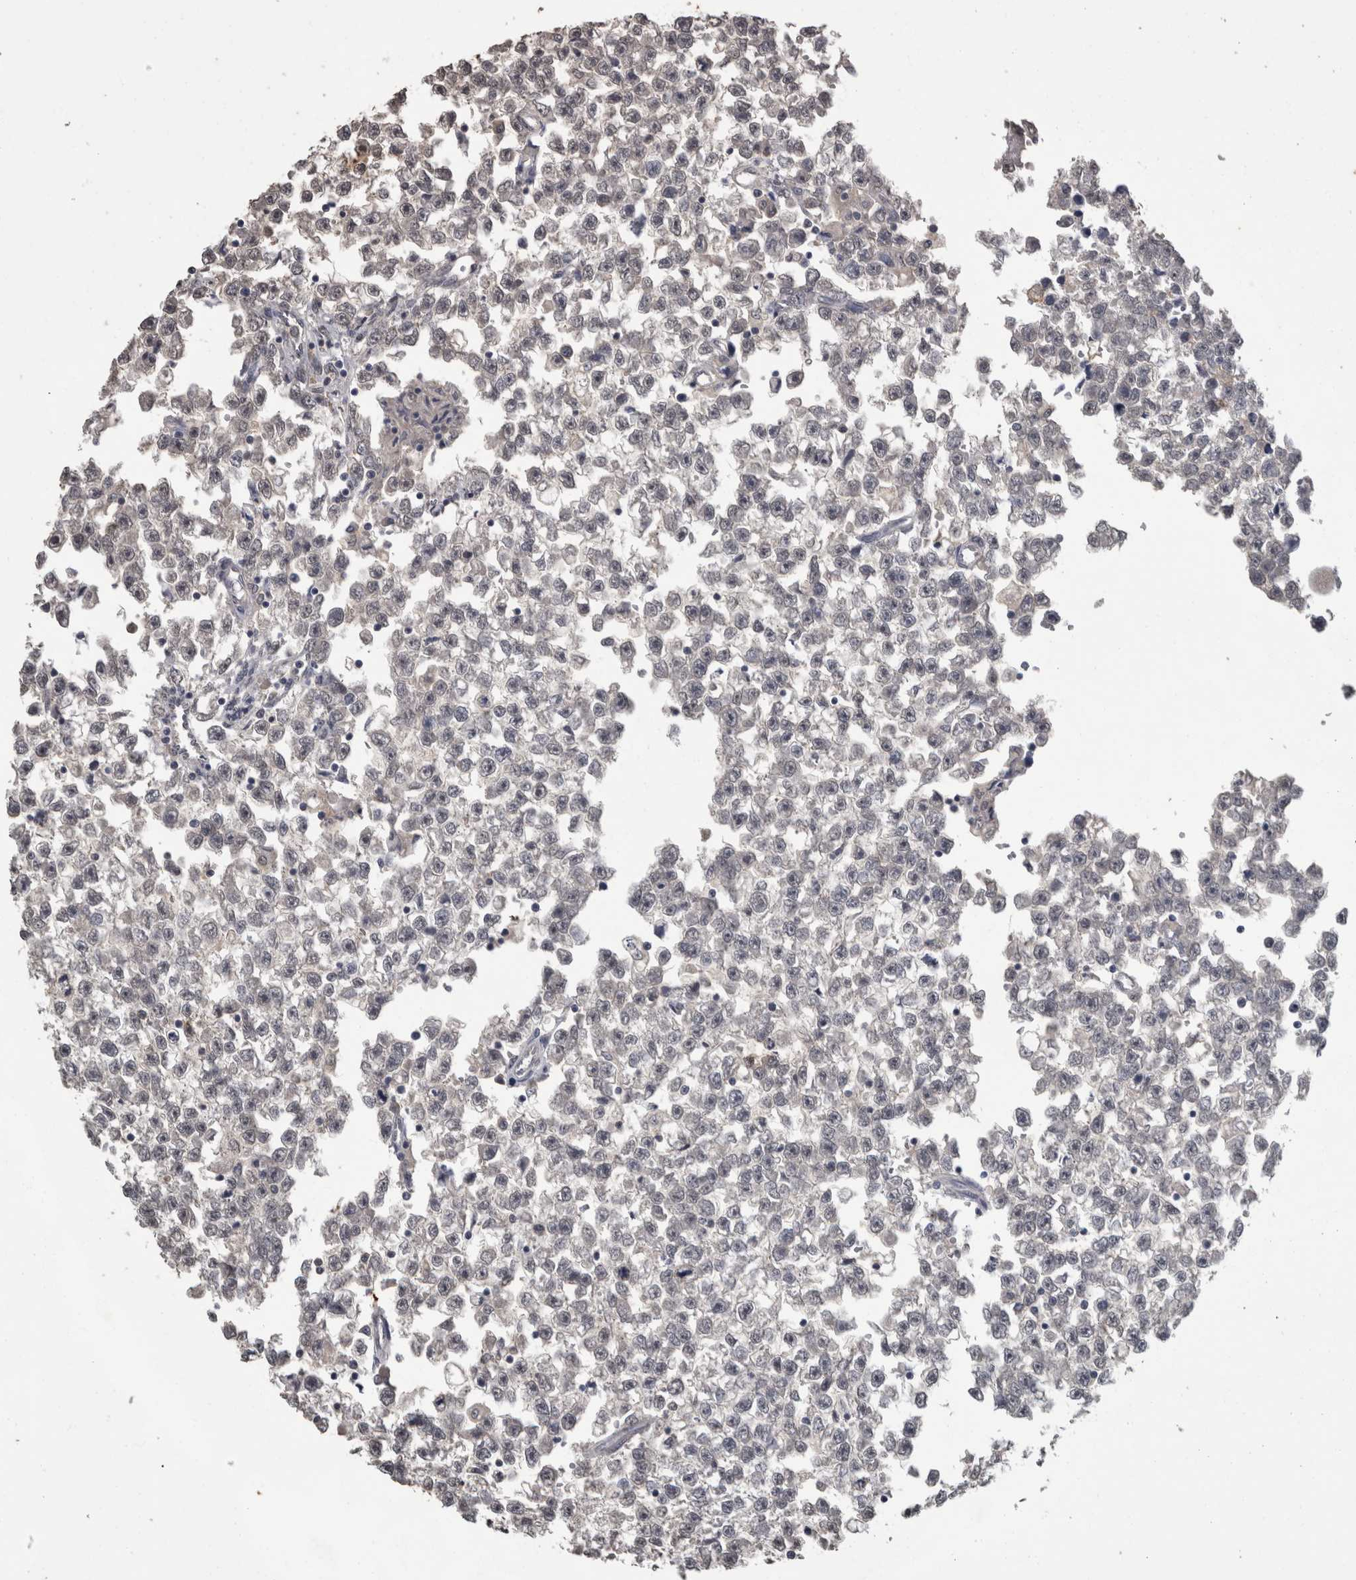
{"staining": {"intensity": "negative", "quantity": "none", "location": "none"}, "tissue": "testis cancer", "cell_type": "Tumor cells", "image_type": "cancer", "snomed": [{"axis": "morphology", "description": "Seminoma, NOS"}, {"axis": "morphology", "description": "Carcinoma, Embryonal, NOS"}, {"axis": "topography", "description": "Testis"}], "caption": "Tumor cells show no significant protein positivity in testis embryonal carcinoma.", "gene": "PIK3AP1", "patient": {"sex": "male", "age": 51}}